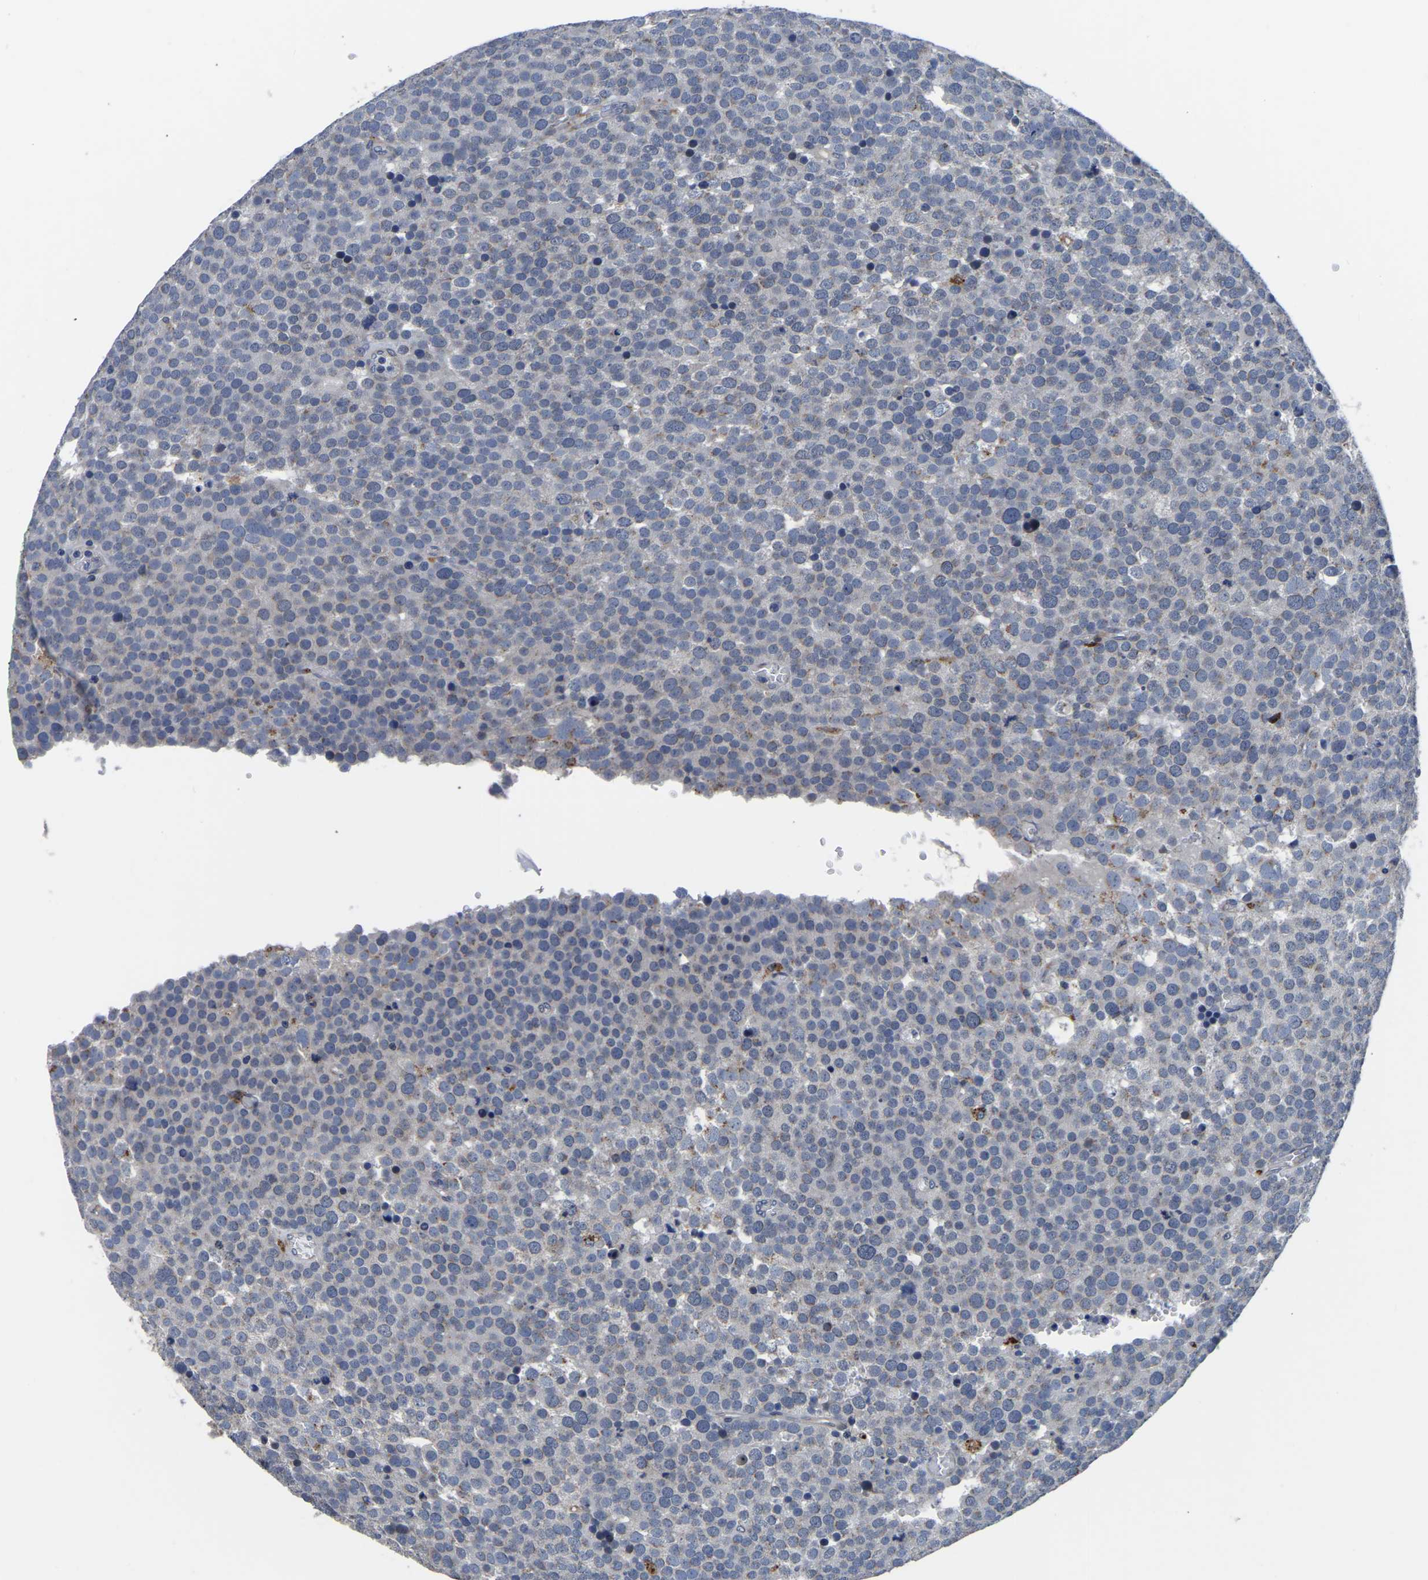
{"staining": {"intensity": "negative", "quantity": "none", "location": "none"}, "tissue": "testis cancer", "cell_type": "Tumor cells", "image_type": "cancer", "snomed": [{"axis": "morphology", "description": "Normal tissue, NOS"}, {"axis": "morphology", "description": "Seminoma, NOS"}, {"axis": "topography", "description": "Testis"}], "caption": "This is an immunohistochemistry (IHC) micrograph of human testis cancer. There is no staining in tumor cells.", "gene": "PDLIM7", "patient": {"sex": "male", "age": 71}}